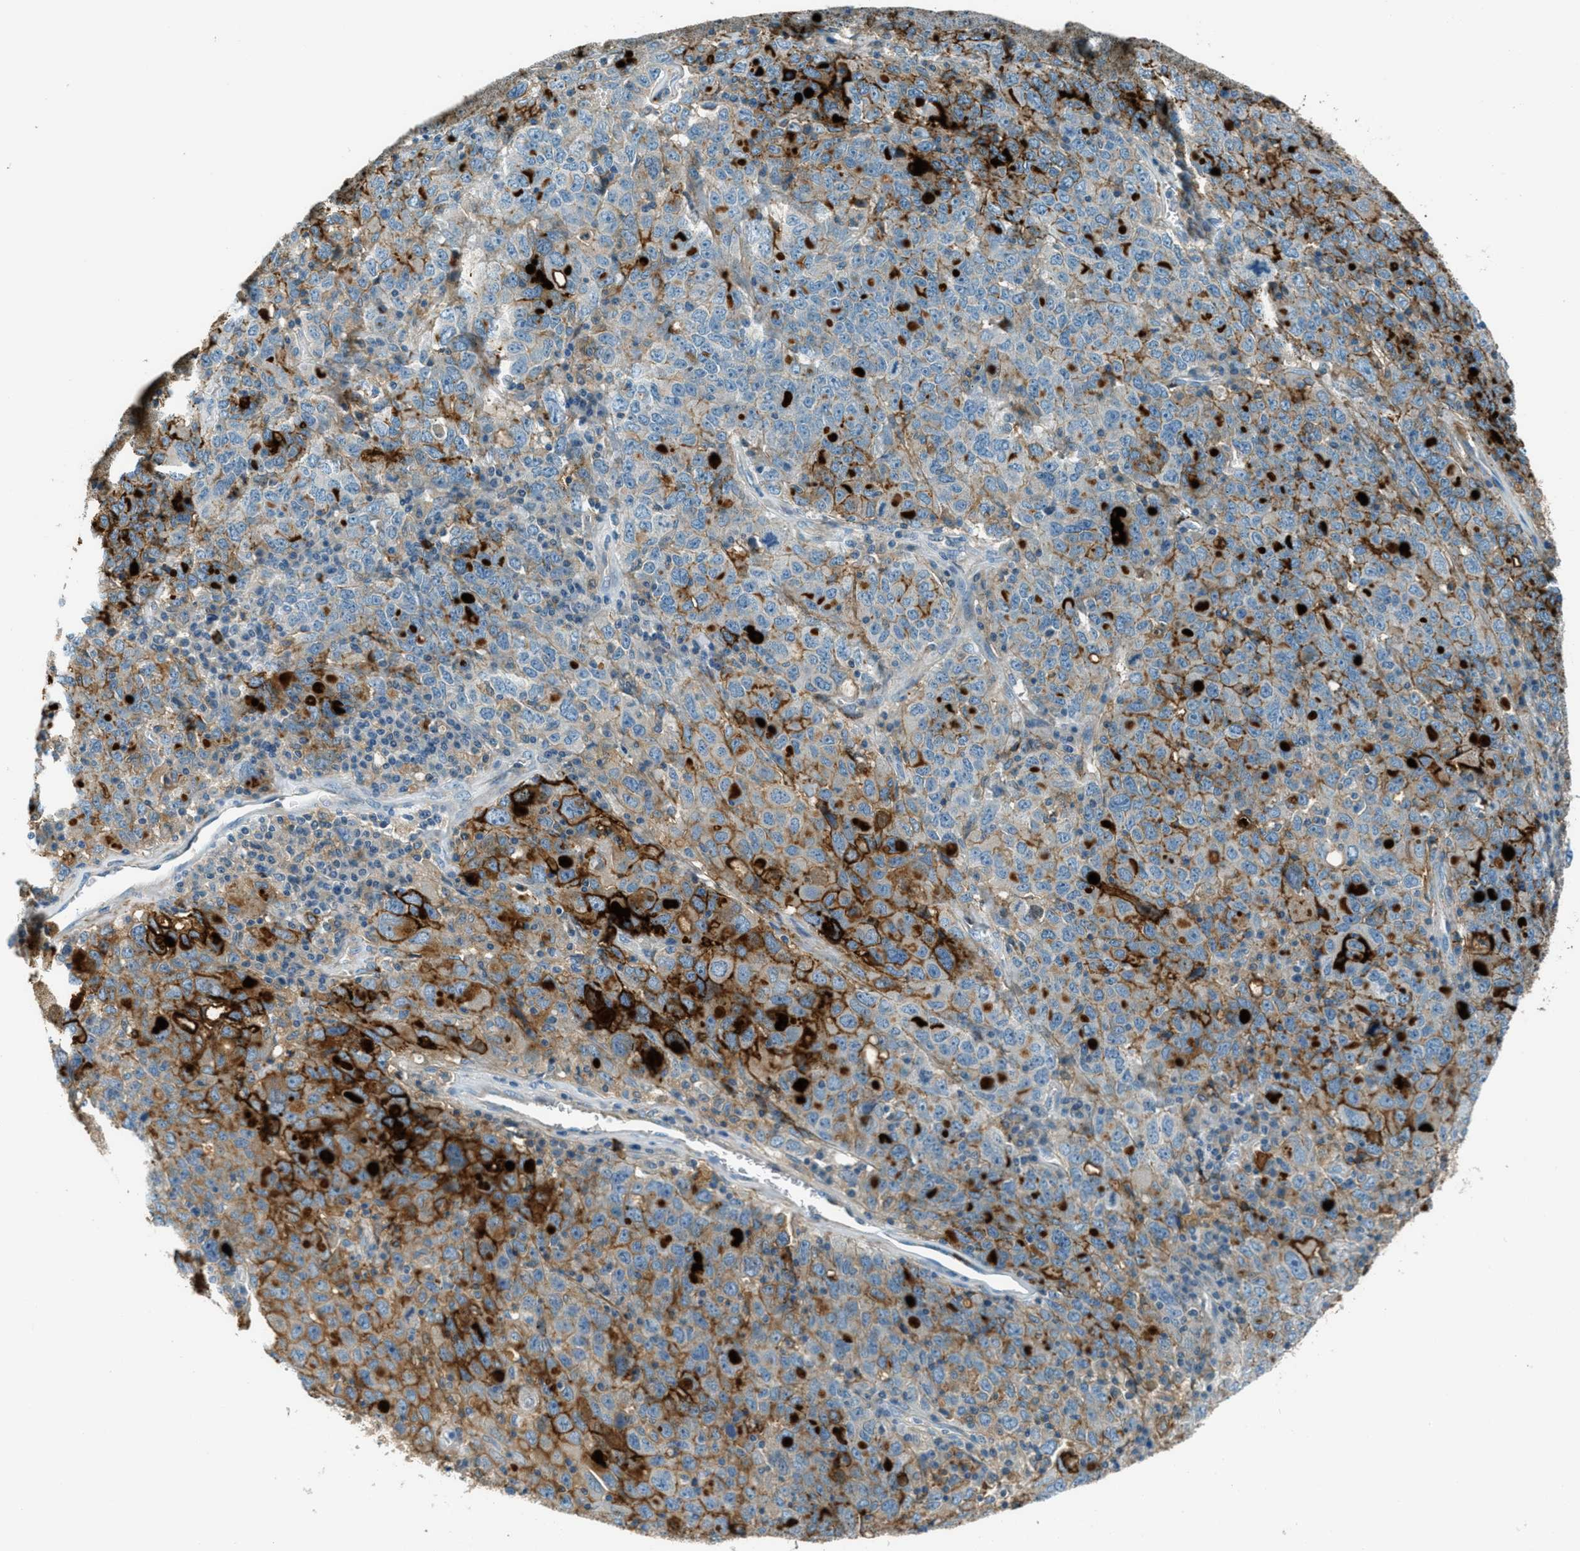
{"staining": {"intensity": "strong", "quantity": "25%-75%", "location": "cytoplasmic/membranous"}, "tissue": "ovarian cancer", "cell_type": "Tumor cells", "image_type": "cancer", "snomed": [{"axis": "morphology", "description": "Carcinoma, endometroid"}, {"axis": "topography", "description": "Ovary"}], "caption": "A high amount of strong cytoplasmic/membranous expression is present in about 25%-75% of tumor cells in ovarian cancer tissue.", "gene": "MSLN", "patient": {"sex": "female", "age": 62}}